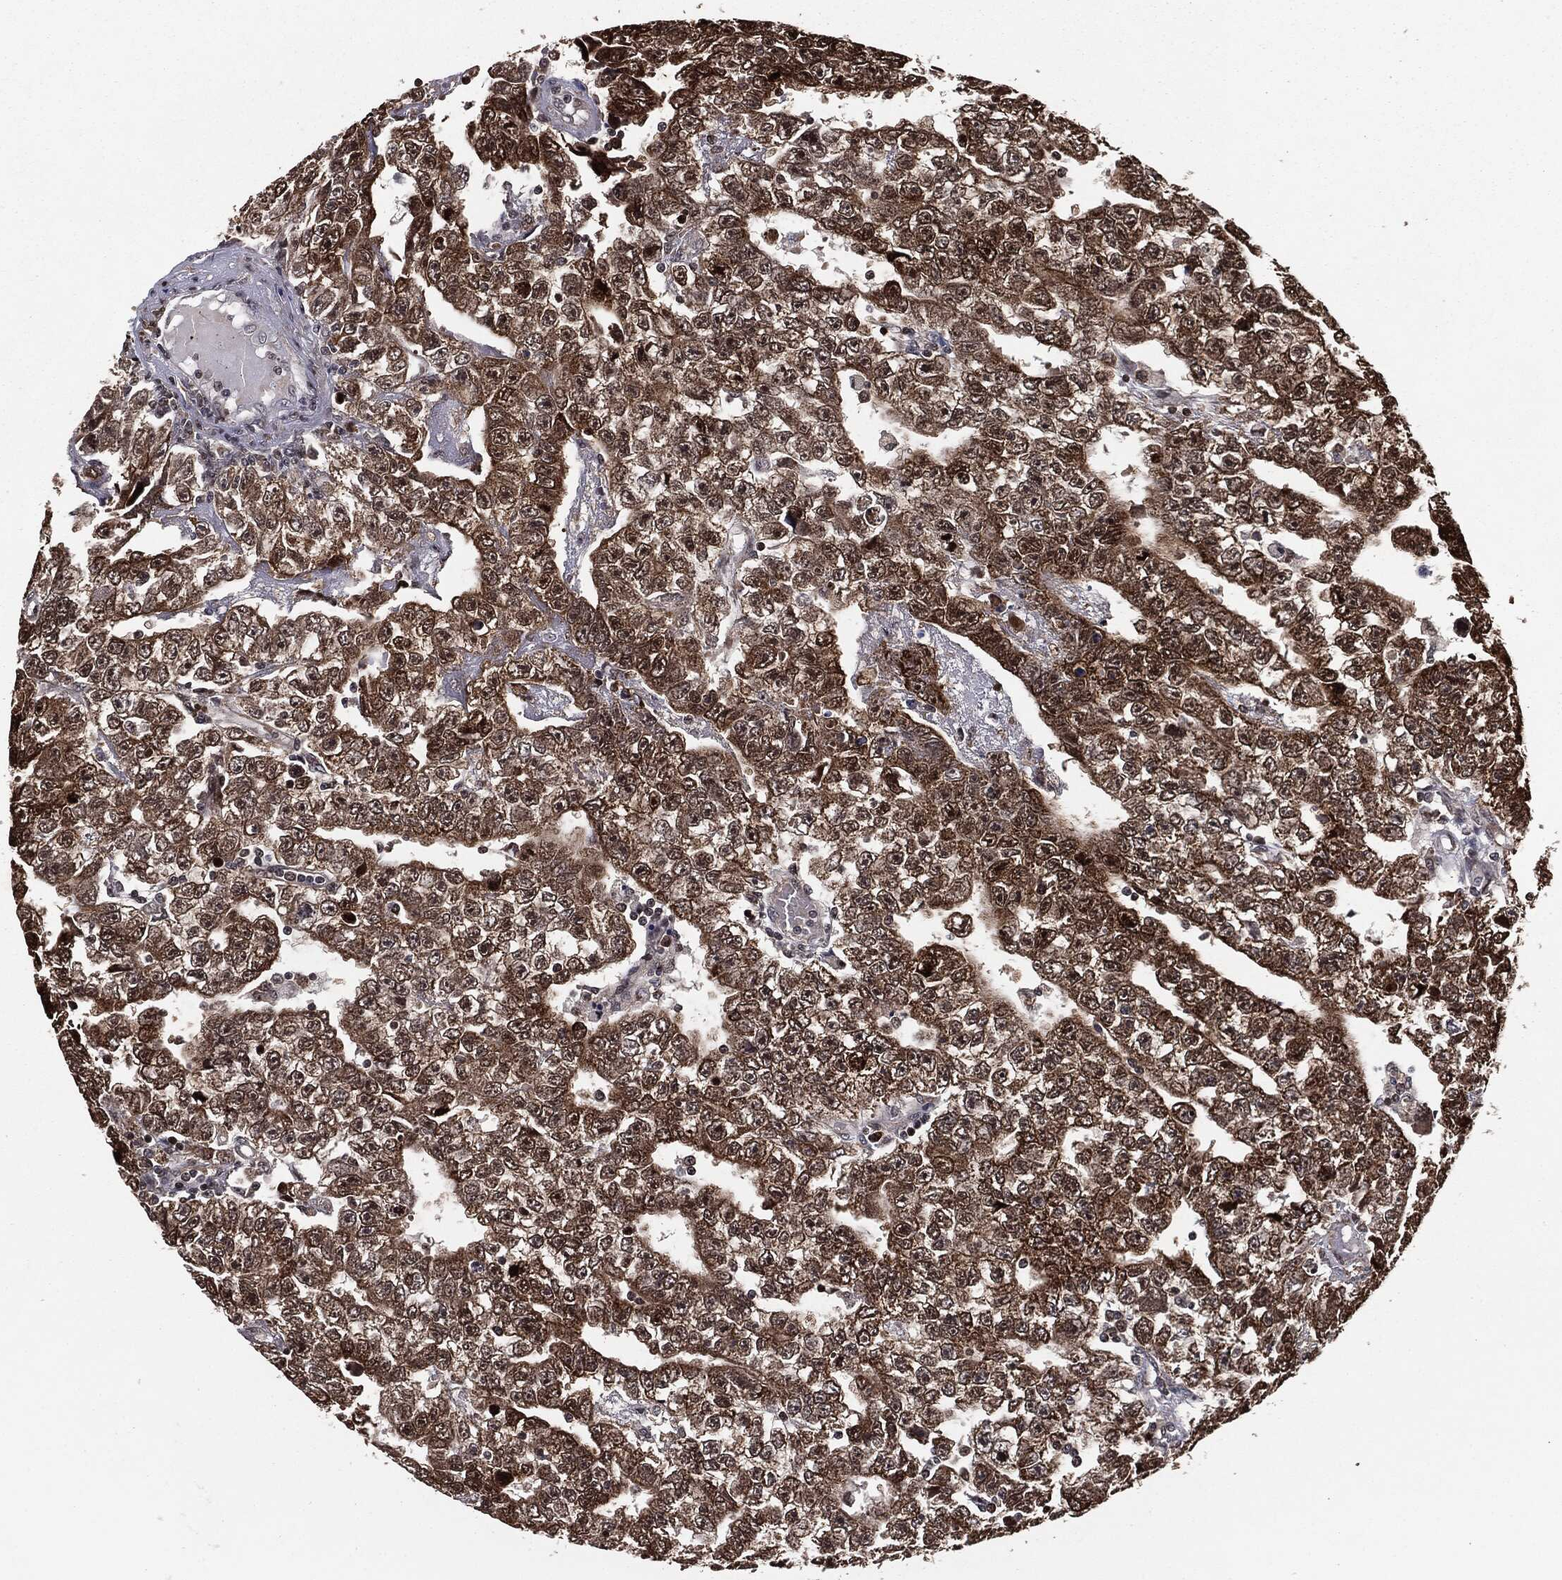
{"staining": {"intensity": "strong", "quantity": ">75%", "location": "cytoplasmic/membranous,nuclear"}, "tissue": "testis cancer", "cell_type": "Tumor cells", "image_type": "cancer", "snomed": [{"axis": "morphology", "description": "Carcinoma, Embryonal, NOS"}, {"axis": "topography", "description": "Testis"}], "caption": "Immunohistochemistry of human testis embryonal carcinoma displays high levels of strong cytoplasmic/membranous and nuclear positivity in about >75% of tumor cells. Using DAB (brown) and hematoxylin (blue) stains, captured at high magnification using brightfield microscopy.", "gene": "CHCHD2", "patient": {"sex": "male", "age": 25}}